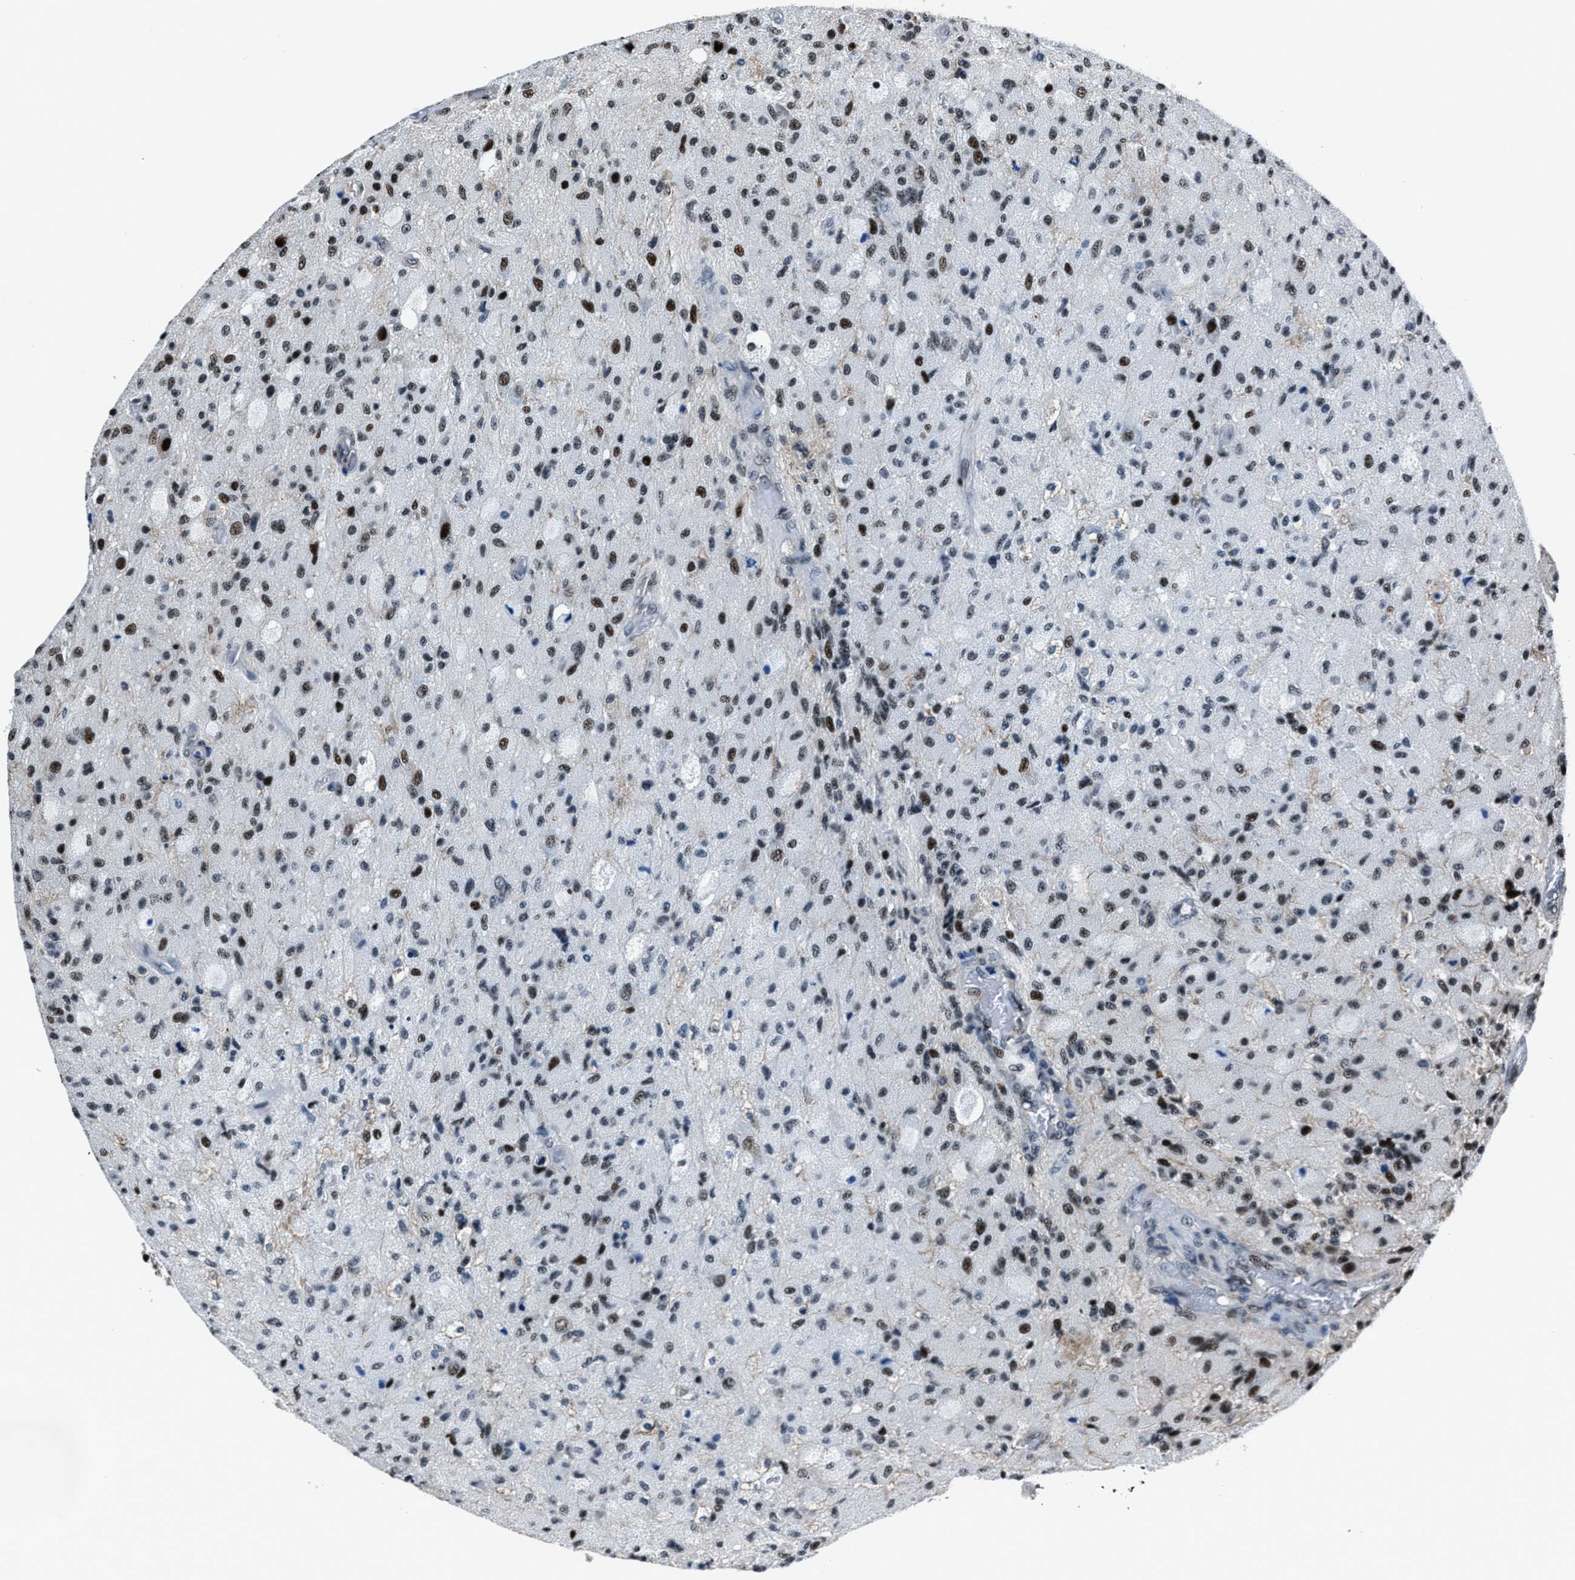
{"staining": {"intensity": "moderate", "quantity": "25%-75%", "location": "nuclear"}, "tissue": "glioma", "cell_type": "Tumor cells", "image_type": "cancer", "snomed": [{"axis": "morphology", "description": "Normal tissue, NOS"}, {"axis": "morphology", "description": "Glioma, malignant, High grade"}, {"axis": "topography", "description": "Cerebral cortex"}], "caption": "The image reveals a brown stain indicating the presence of a protein in the nuclear of tumor cells in malignant glioma (high-grade).", "gene": "PPIE", "patient": {"sex": "male", "age": 77}}